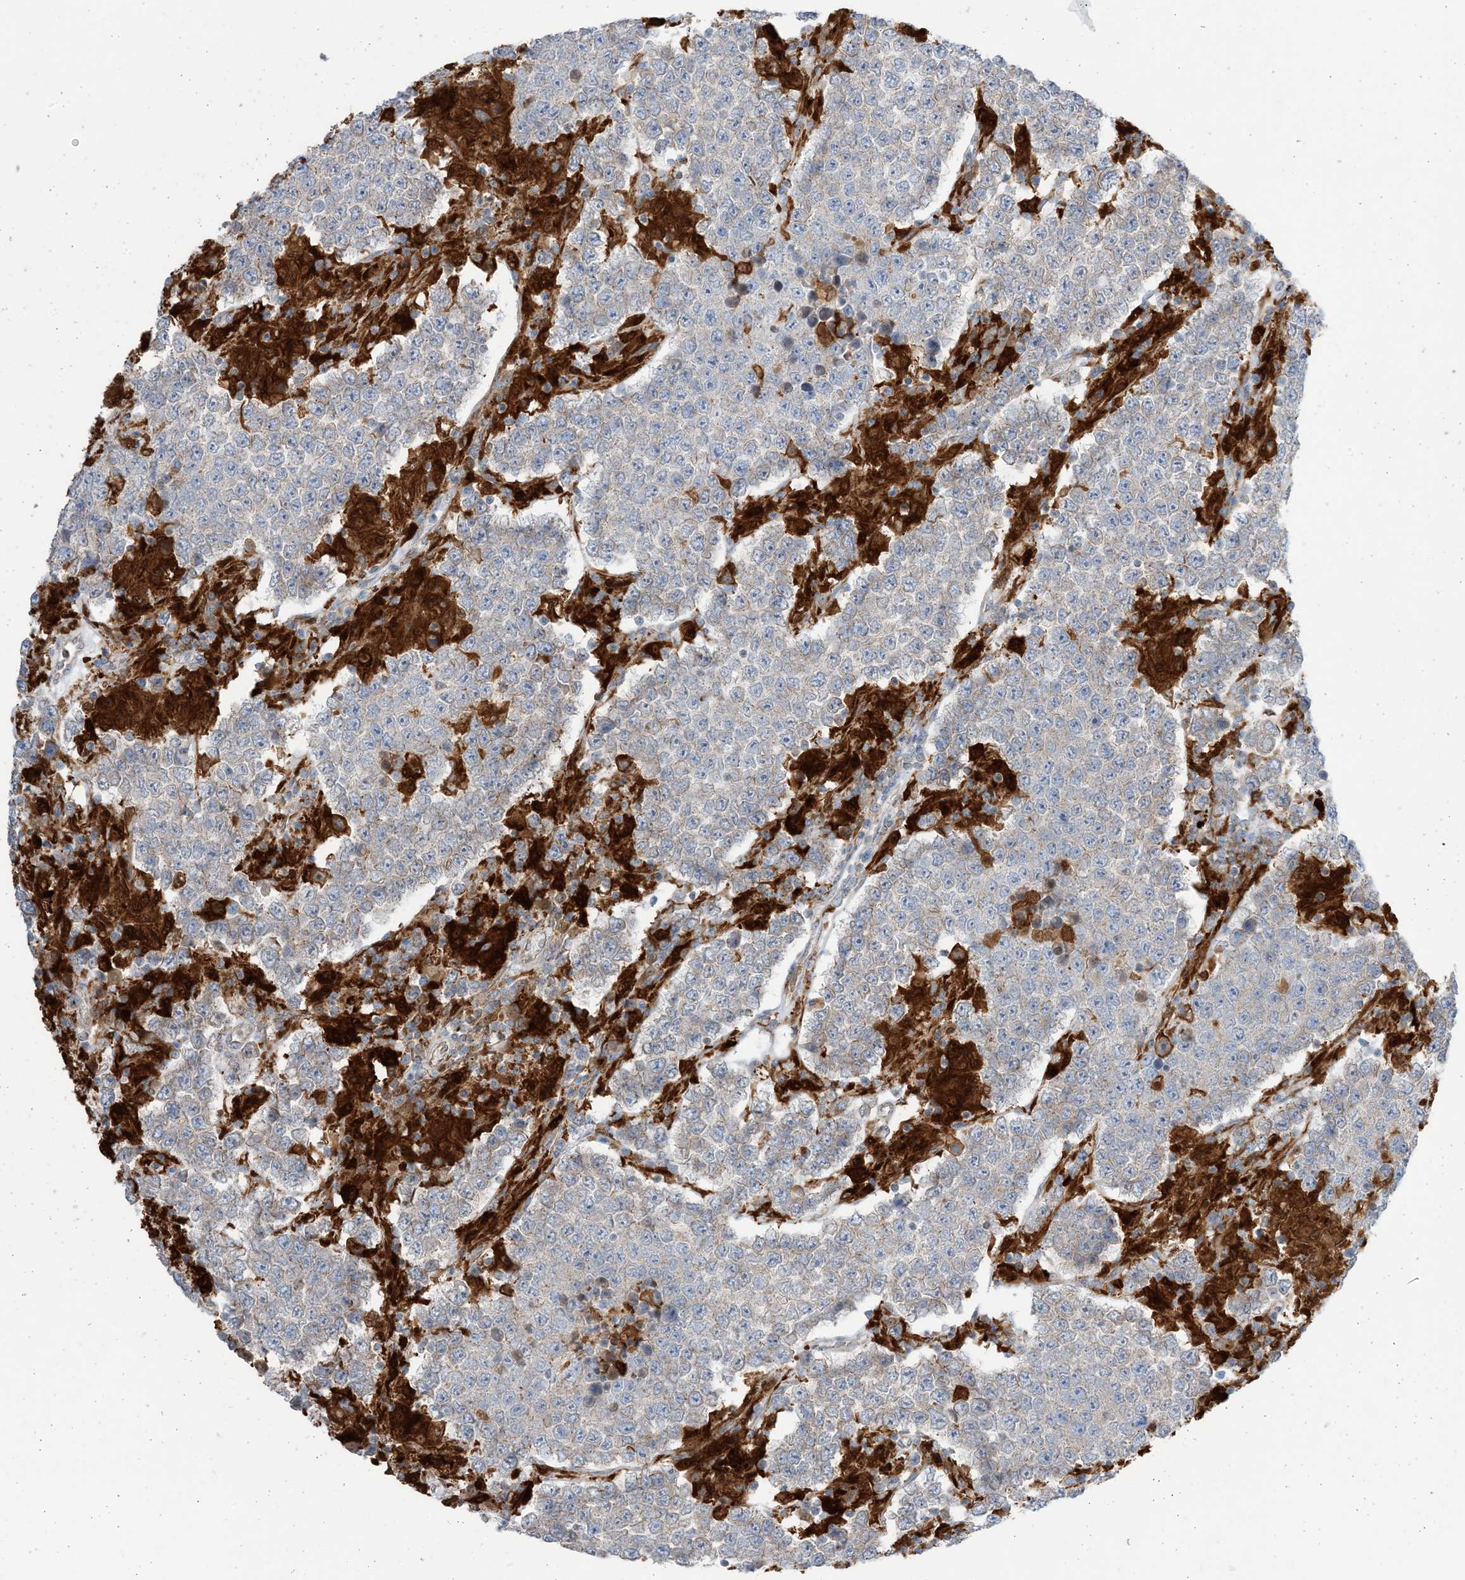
{"staining": {"intensity": "weak", "quantity": "<25%", "location": "cytoplasmic/membranous"}, "tissue": "testis cancer", "cell_type": "Tumor cells", "image_type": "cancer", "snomed": [{"axis": "morphology", "description": "Normal tissue, NOS"}, {"axis": "morphology", "description": "Urothelial carcinoma, High grade"}, {"axis": "morphology", "description": "Seminoma, NOS"}, {"axis": "morphology", "description": "Carcinoma, Embryonal, NOS"}, {"axis": "topography", "description": "Urinary bladder"}, {"axis": "topography", "description": "Testis"}], "caption": "Immunohistochemistry photomicrograph of testis cancer (embryonal carcinoma) stained for a protein (brown), which demonstrates no positivity in tumor cells. (DAB (3,3'-diaminobenzidine) immunohistochemistry (IHC) with hematoxylin counter stain).", "gene": "NAGK", "patient": {"sex": "male", "age": 41}}